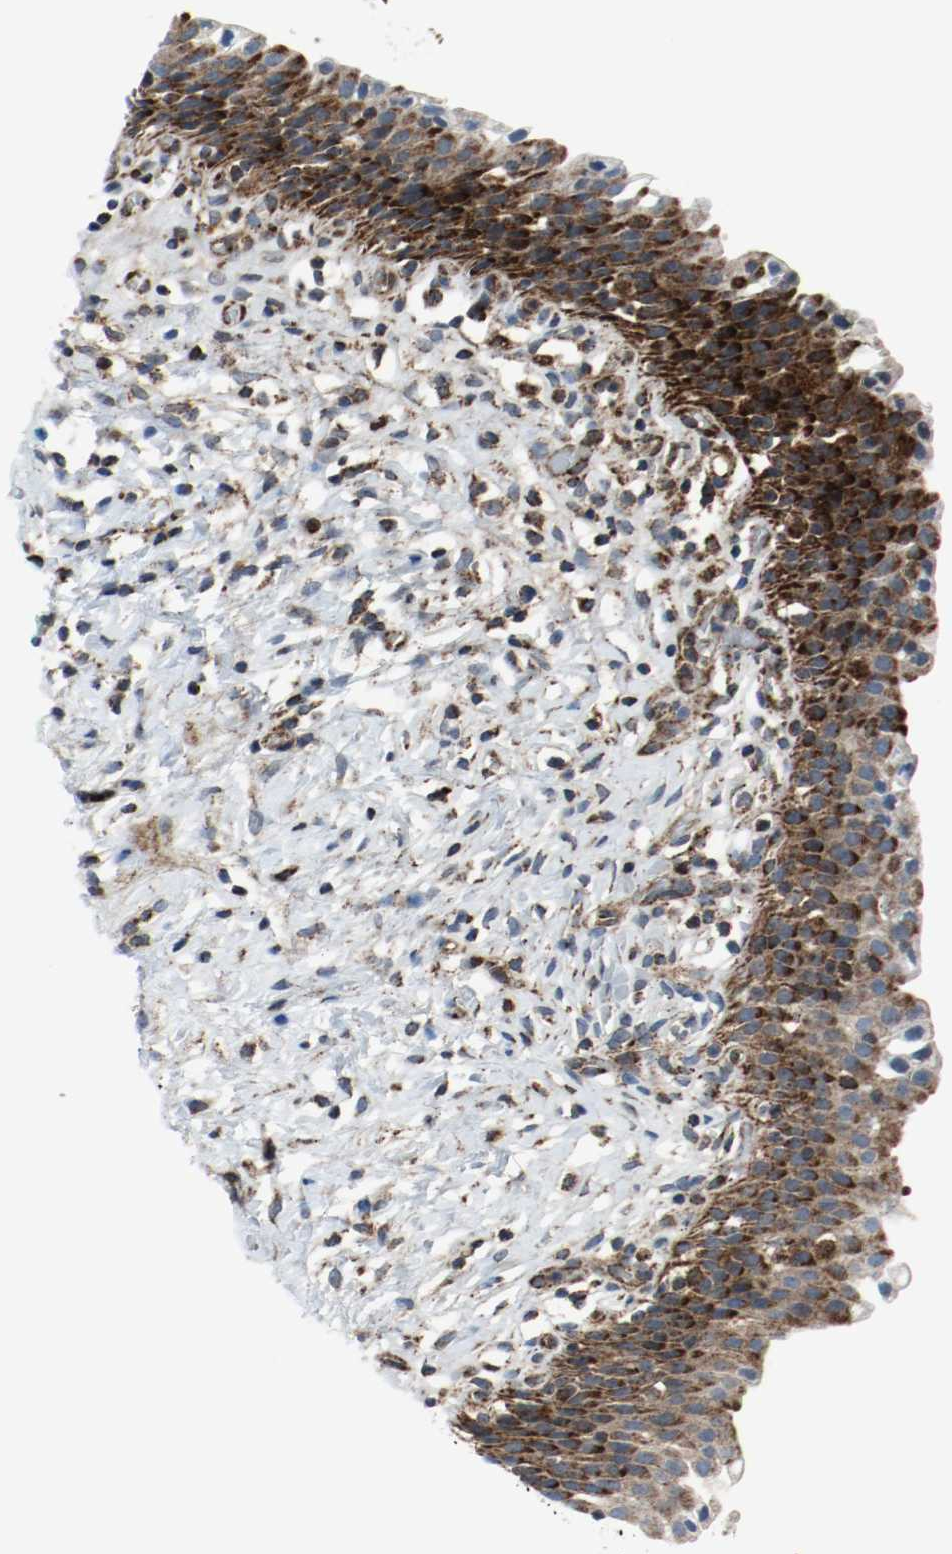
{"staining": {"intensity": "strong", "quantity": ">75%", "location": "cytoplasmic/membranous"}, "tissue": "urinary bladder", "cell_type": "Urothelial cells", "image_type": "normal", "snomed": [{"axis": "morphology", "description": "Normal tissue, NOS"}, {"axis": "topography", "description": "Urinary bladder"}], "caption": "This micrograph shows immunohistochemistry staining of normal human urinary bladder, with high strong cytoplasmic/membranous expression in approximately >75% of urothelial cells.", "gene": "TXNRD1", "patient": {"sex": "male", "age": 51}}